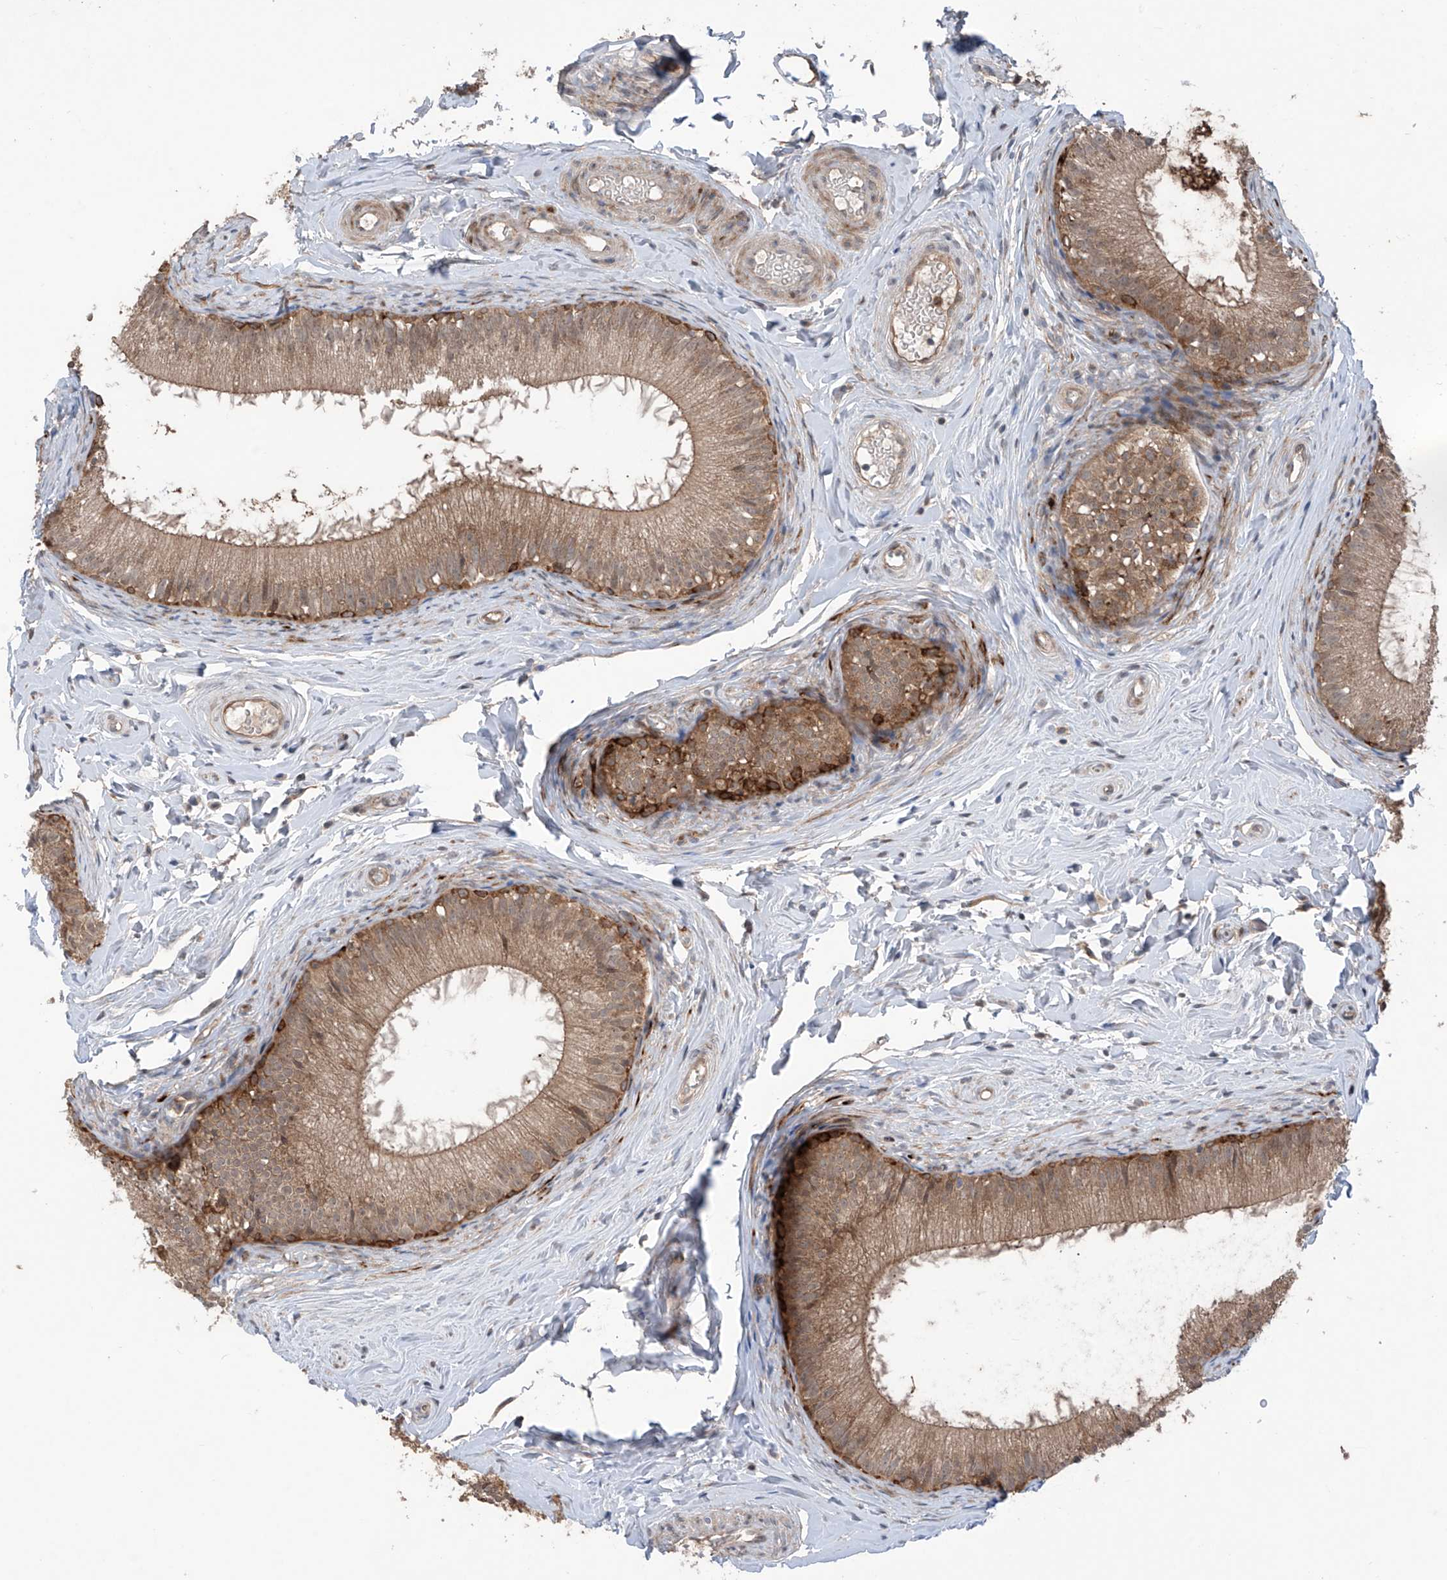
{"staining": {"intensity": "strong", "quantity": ">75%", "location": "cytoplasmic/membranous"}, "tissue": "epididymis", "cell_type": "Glandular cells", "image_type": "normal", "snomed": [{"axis": "morphology", "description": "Normal tissue, NOS"}, {"axis": "topography", "description": "Epididymis"}], "caption": "Immunohistochemical staining of normal epididymis displays >75% levels of strong cytoplasmic/membranous protein staining in about >75% of glandular cells. The staining is performed using DAB (3,3'-diaminobenzidine) brown chromogen to label protein expression. The nuclei are counter-stained blue using hematoxylin.", "gene": "SAMD3", "patient": {"sex": "male", "age": 34}}